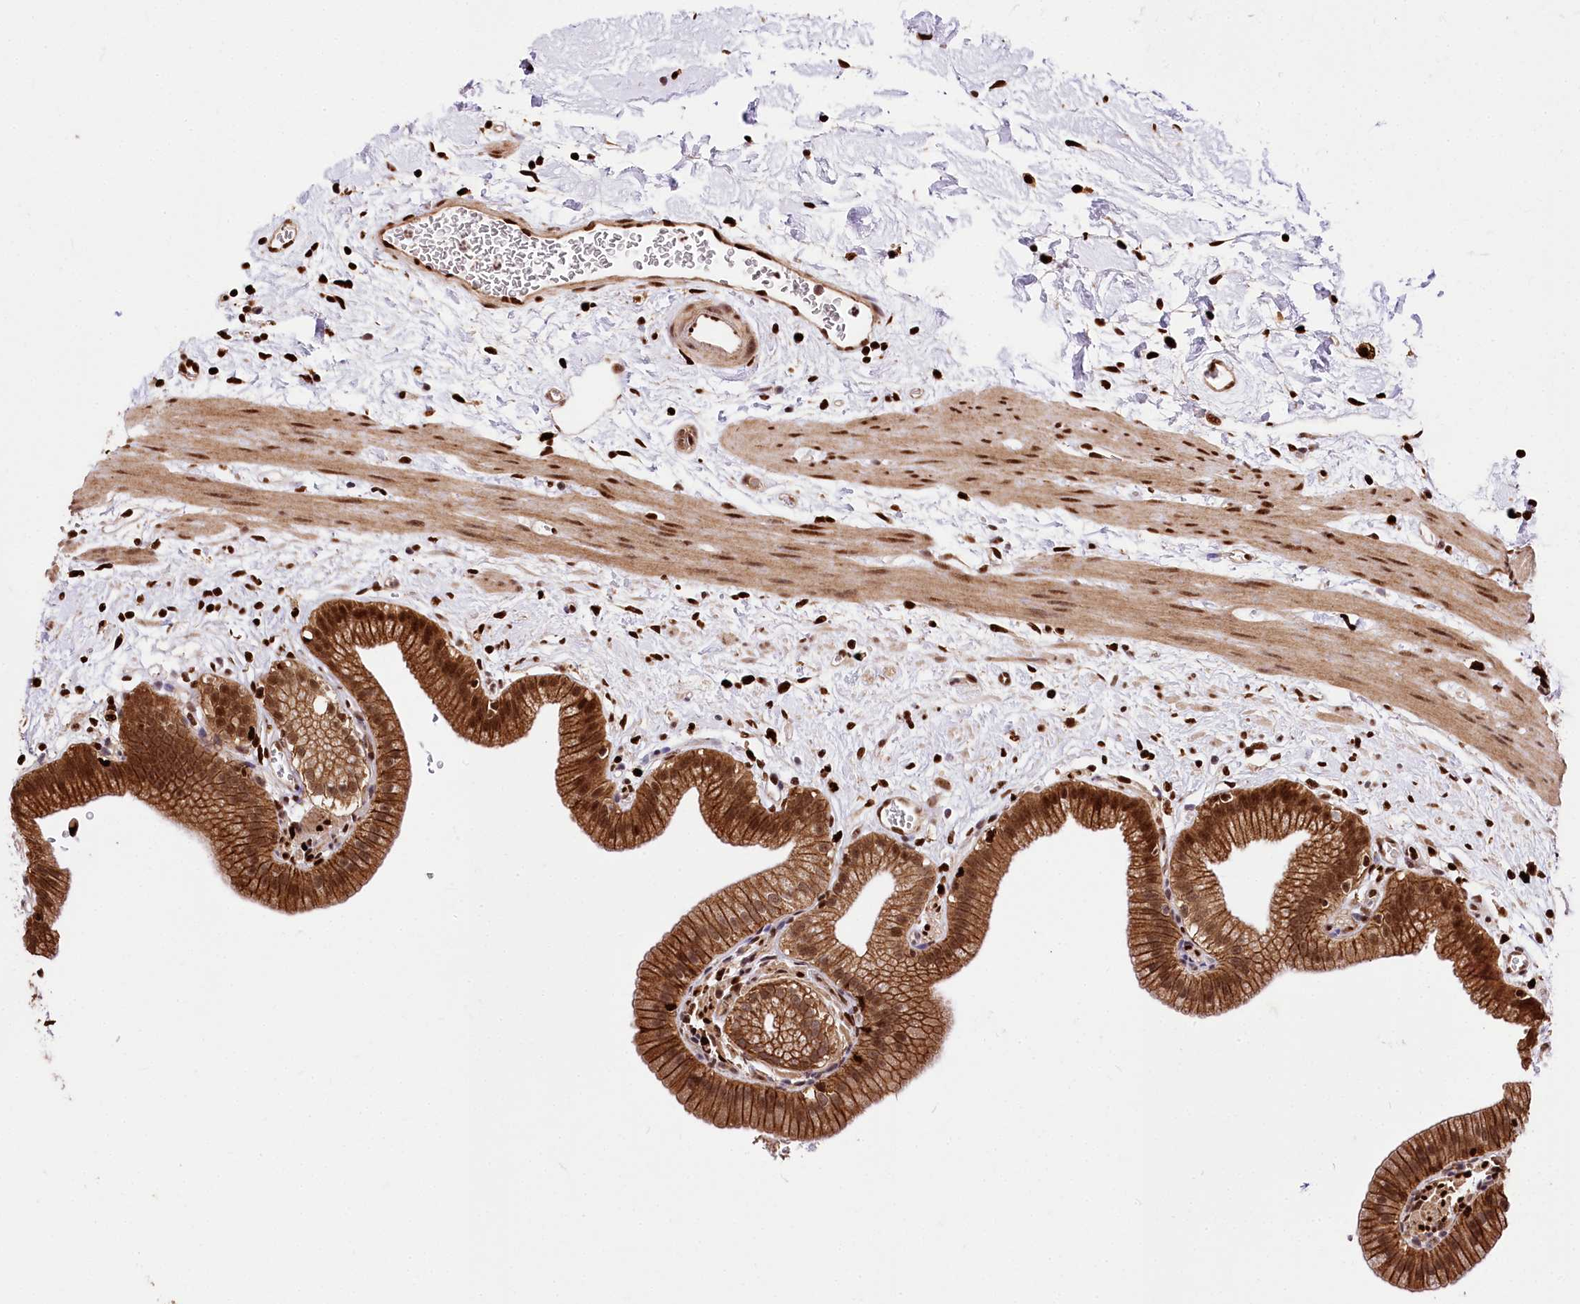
{"staining": {"intensity": "moderate", "quantity": ">75%", "location": "cytoplasmic/membranous,nuclear"}, "tissue": "gallbladder", "cell_type": "Glandular cells", "image_type": "normal", "snomed": [{"axis": "morphology", "description": "Normal tissue, NOS"}, {"axis": "topography", "description": "Gallbladder"}], "caption": "A histopathology image of gallbladder stained for a protein shows moderate cytoplasmic/membranous,nuclear brown staining in glandular cells. (brown staining indicates protein expression, while blue staining denotes nuclei).", "gene": "FIGN", "patient": {"sex": "male", "age": 55}}